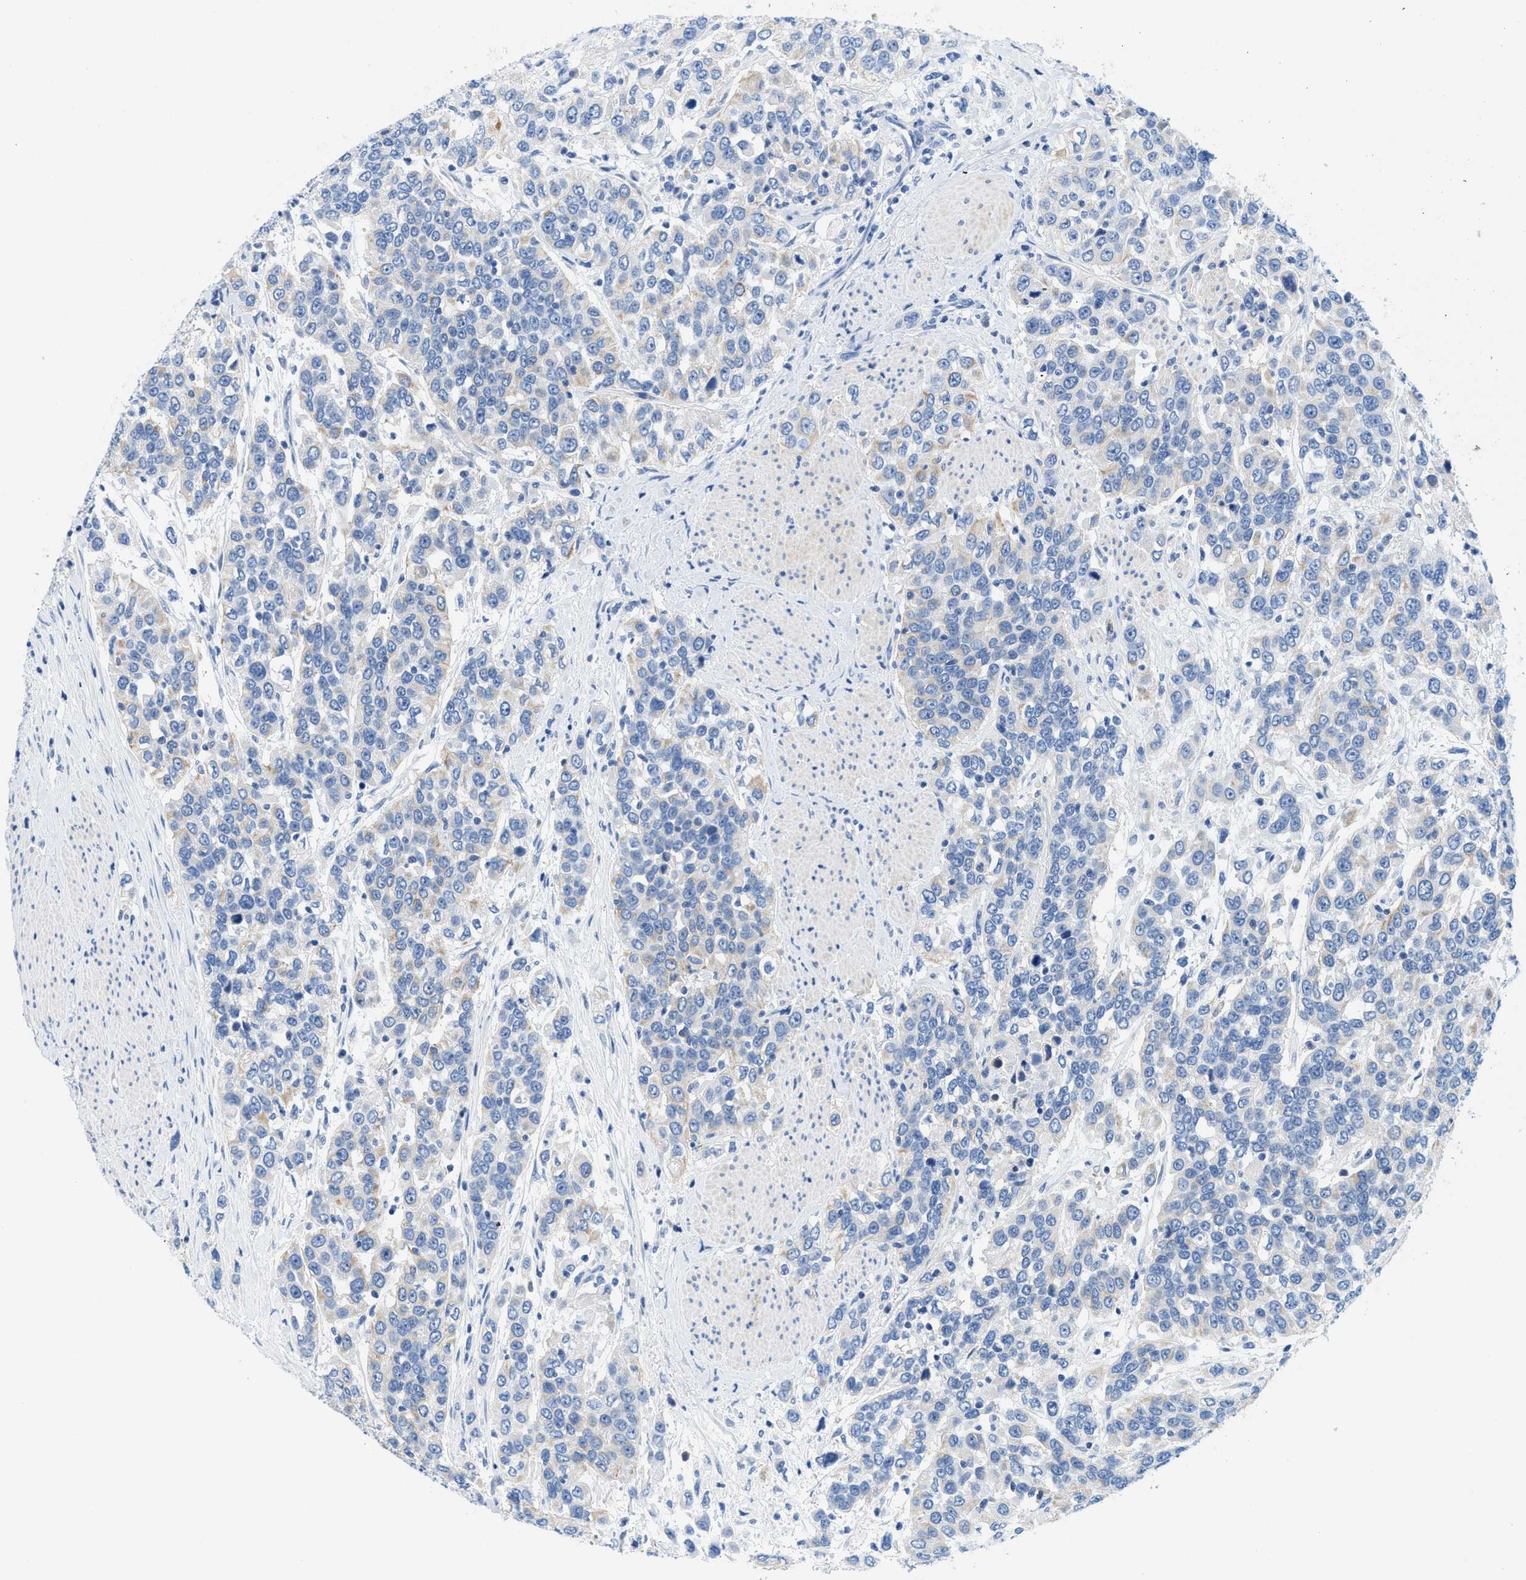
{"staining": {"intensity": "negative", "quantity": "none", "location": "none"}, "tissue": "urothelial cancer", "cell_type": "Tumor cells", "image_type": "cancer", "snomed": [{"axis": "morphology", "description": "Urothelial carcinoma, High grade"}, {"axis": "topography", "description": "Urinary bladder"}], "caption": "High magnification brightfield microscopy of urothelial cancer stained with DAB (3,3'-diaminobenzidine) (brown) and counterstained with hematoxylin (blue): tumor cells show no significant staining.", "gene": "BPGM", "patient": {"sex": "female", "age": 80}}